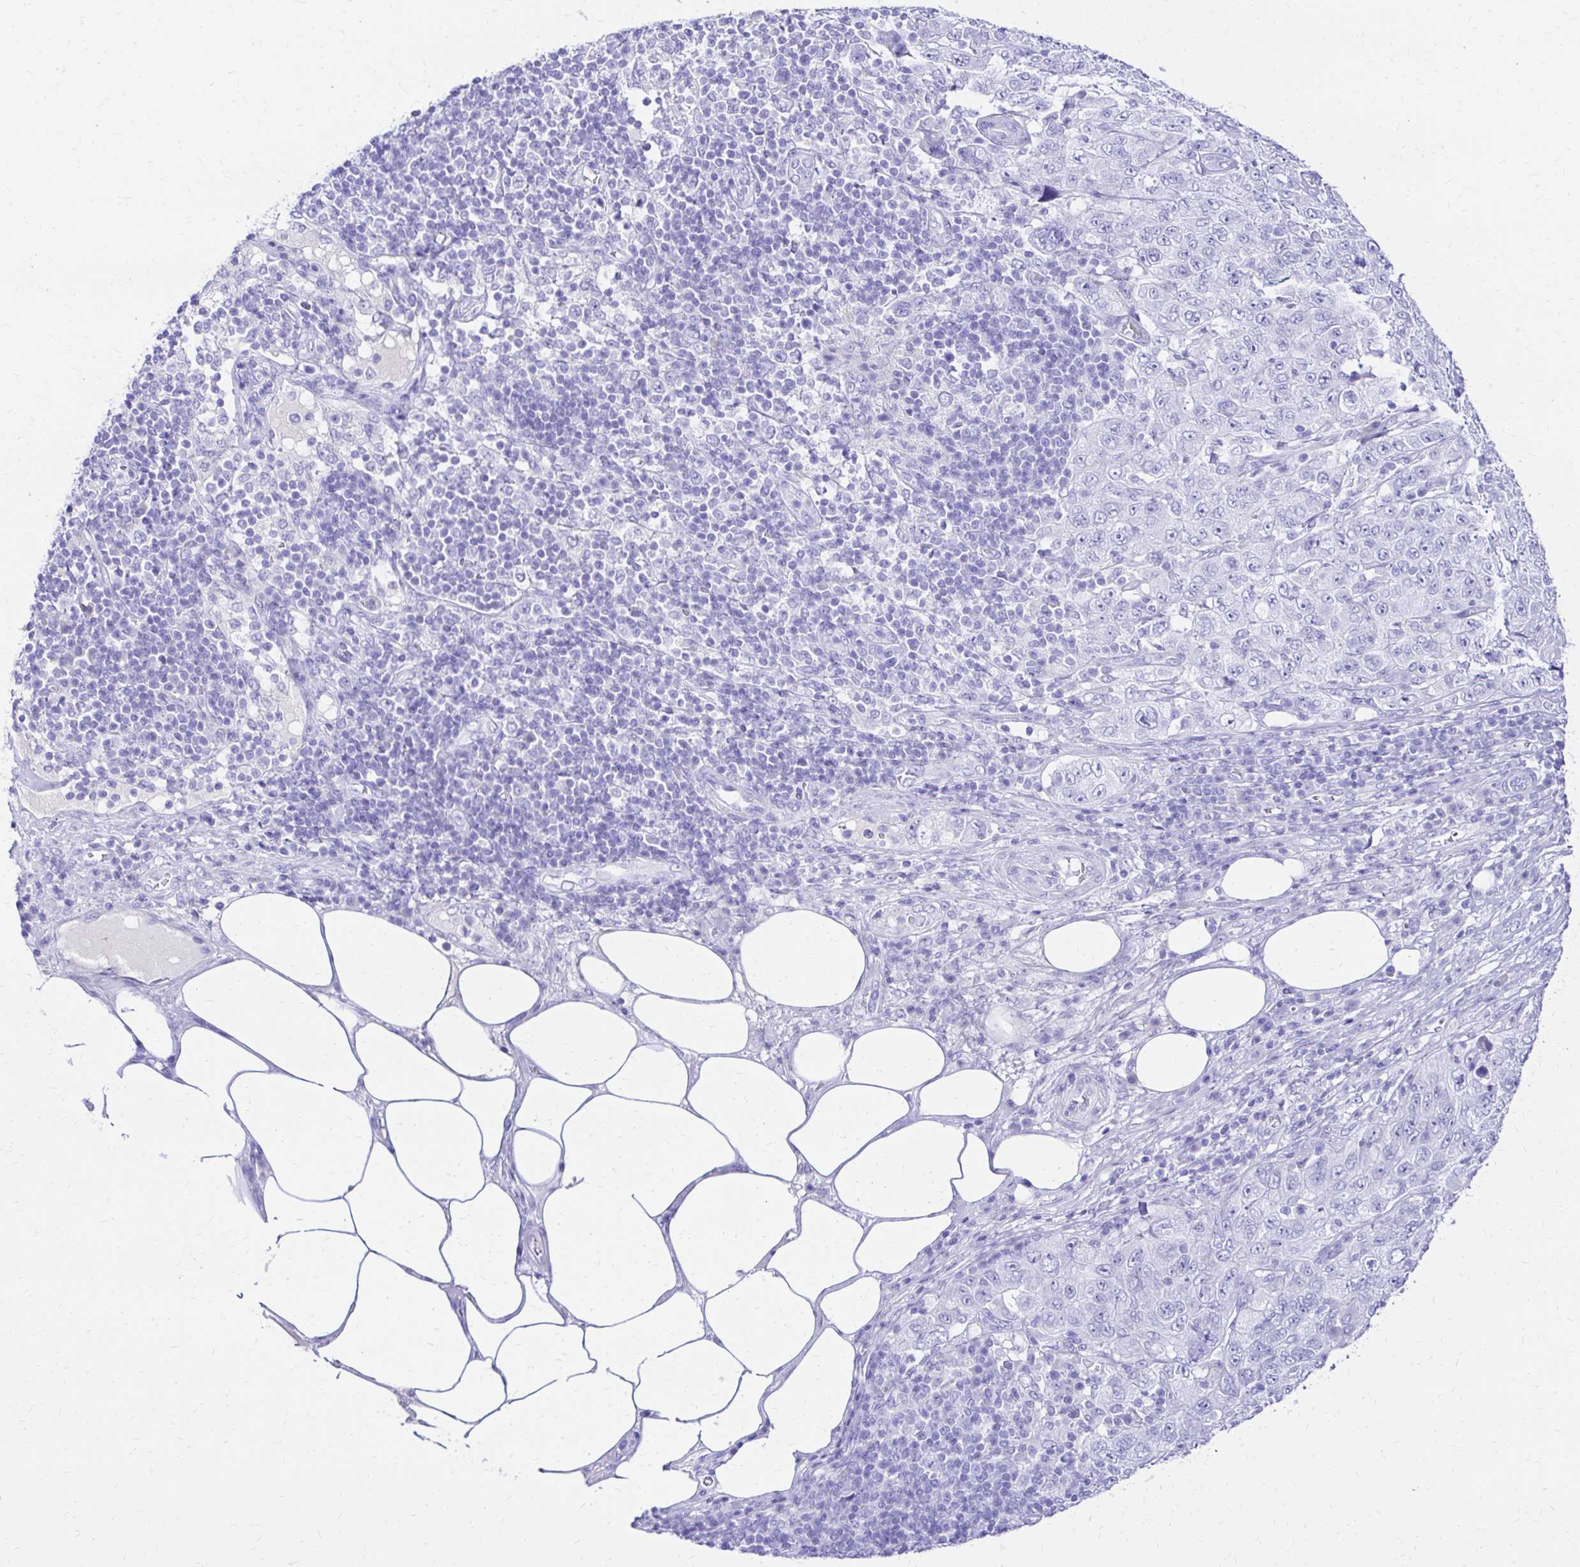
{"staining": {"intensity": "negative", "quantity": "none", "location": "none"}, "tissue": "pancreatic cancer", "cell_type": "Tumor cells", "image_type": "cancer", "snomed": [{"axis": "morphology", "description": "Adenocarcinoma, NOS"}, {"axis": "topography", "description": "Pancreas"}], "caption": "Immunohistochemical staining of human adenocarcinoma (pancreatic) reveals no significant expression in tumor cells.", "gene": "S100G", "patient": {"sex": "male", "age": 68}}